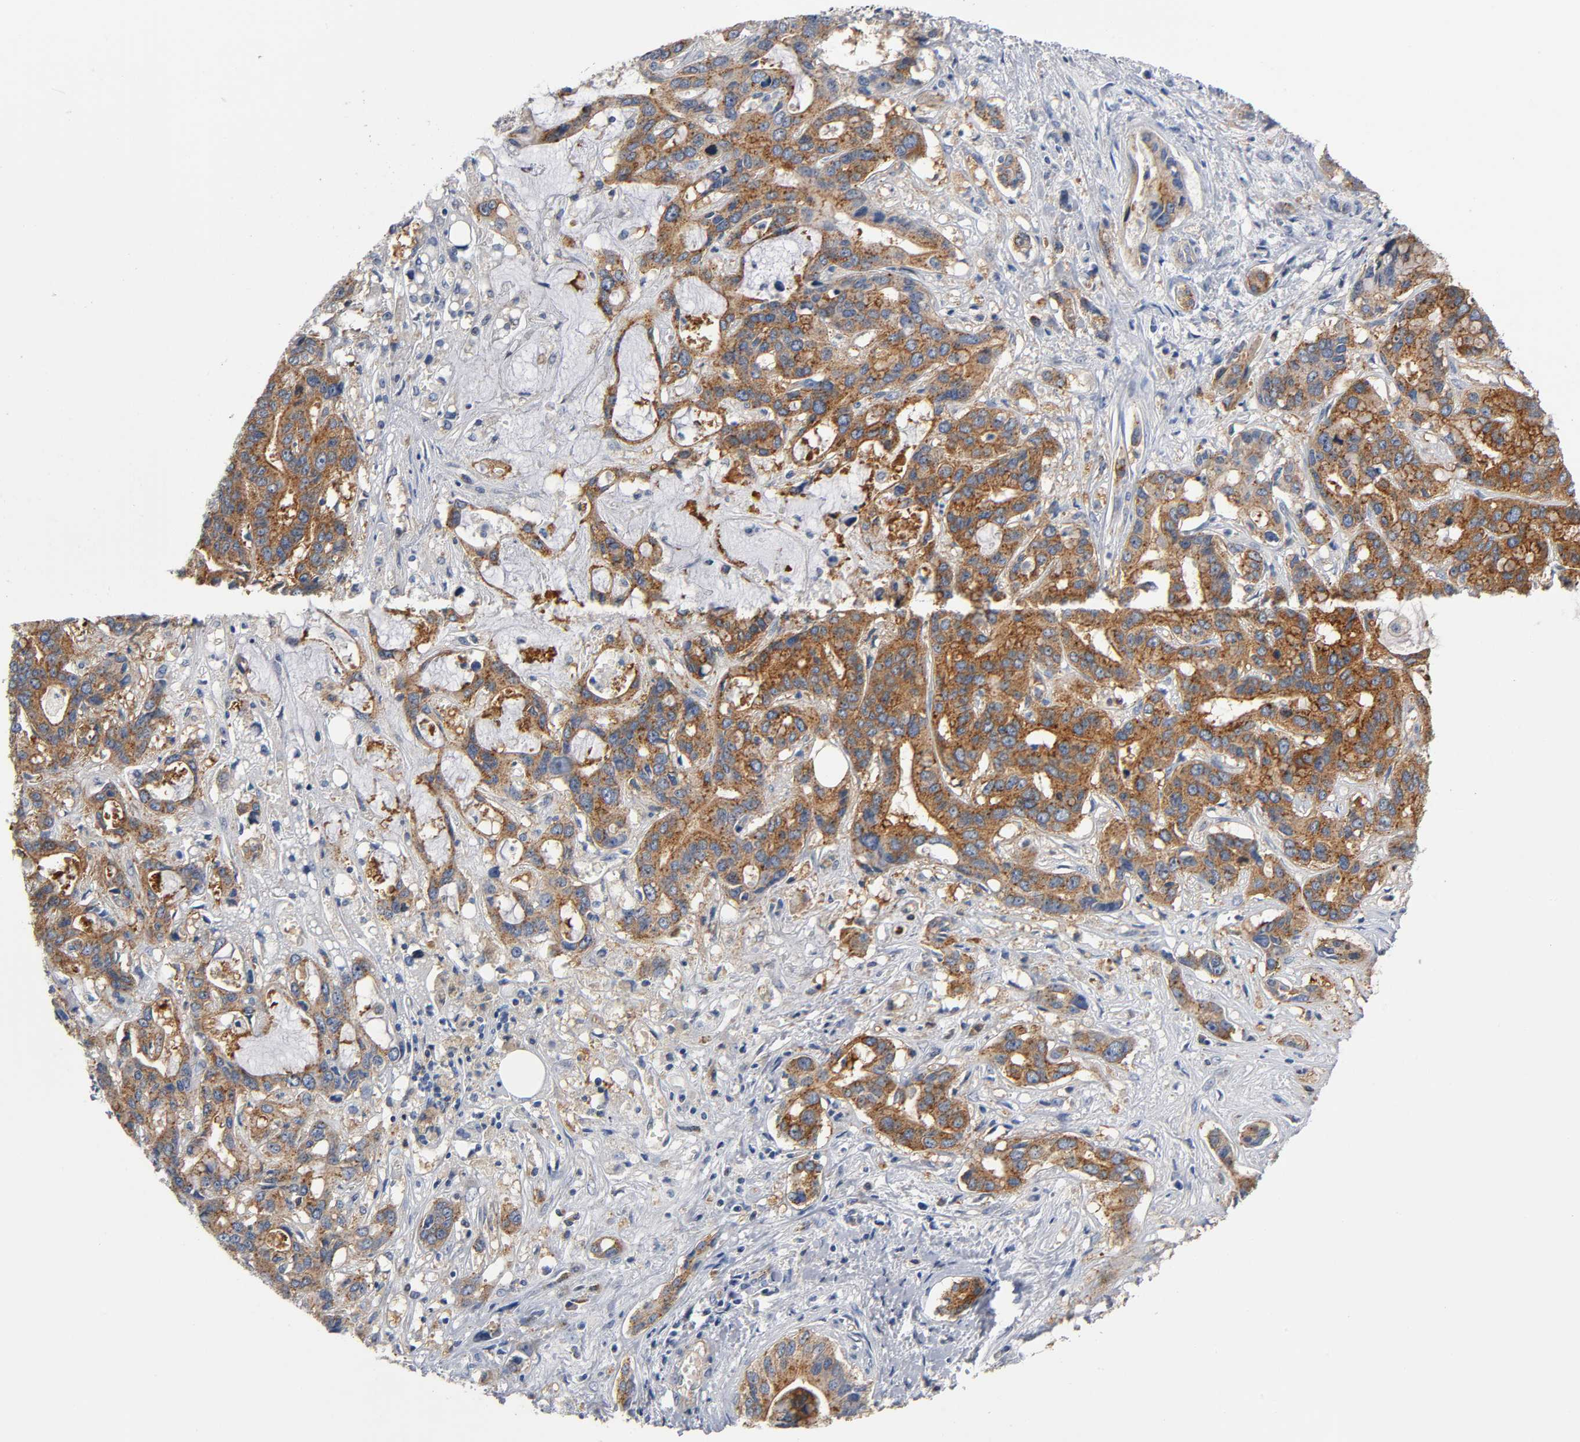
{"staining": {"intensity": "moderate", "quantity": ">75%", "location": "cytoplasmic/membranous"}, "tissue": "liver cancer", "cell_type": "Tumor cells", "image_type": "cancer", "snomed": [{"axis": "morphology", "description": "Cholangiocarcinoma"}, {"axis": "topography", "description": "Liver"}], "caption": "Protein staining of liver cancer tissue displays moderate cytoplasmic/membranous positivity in about >75% of tumor cells.", "gene": "CD2AP", "patient": {"sex": "female", "age": 65}}